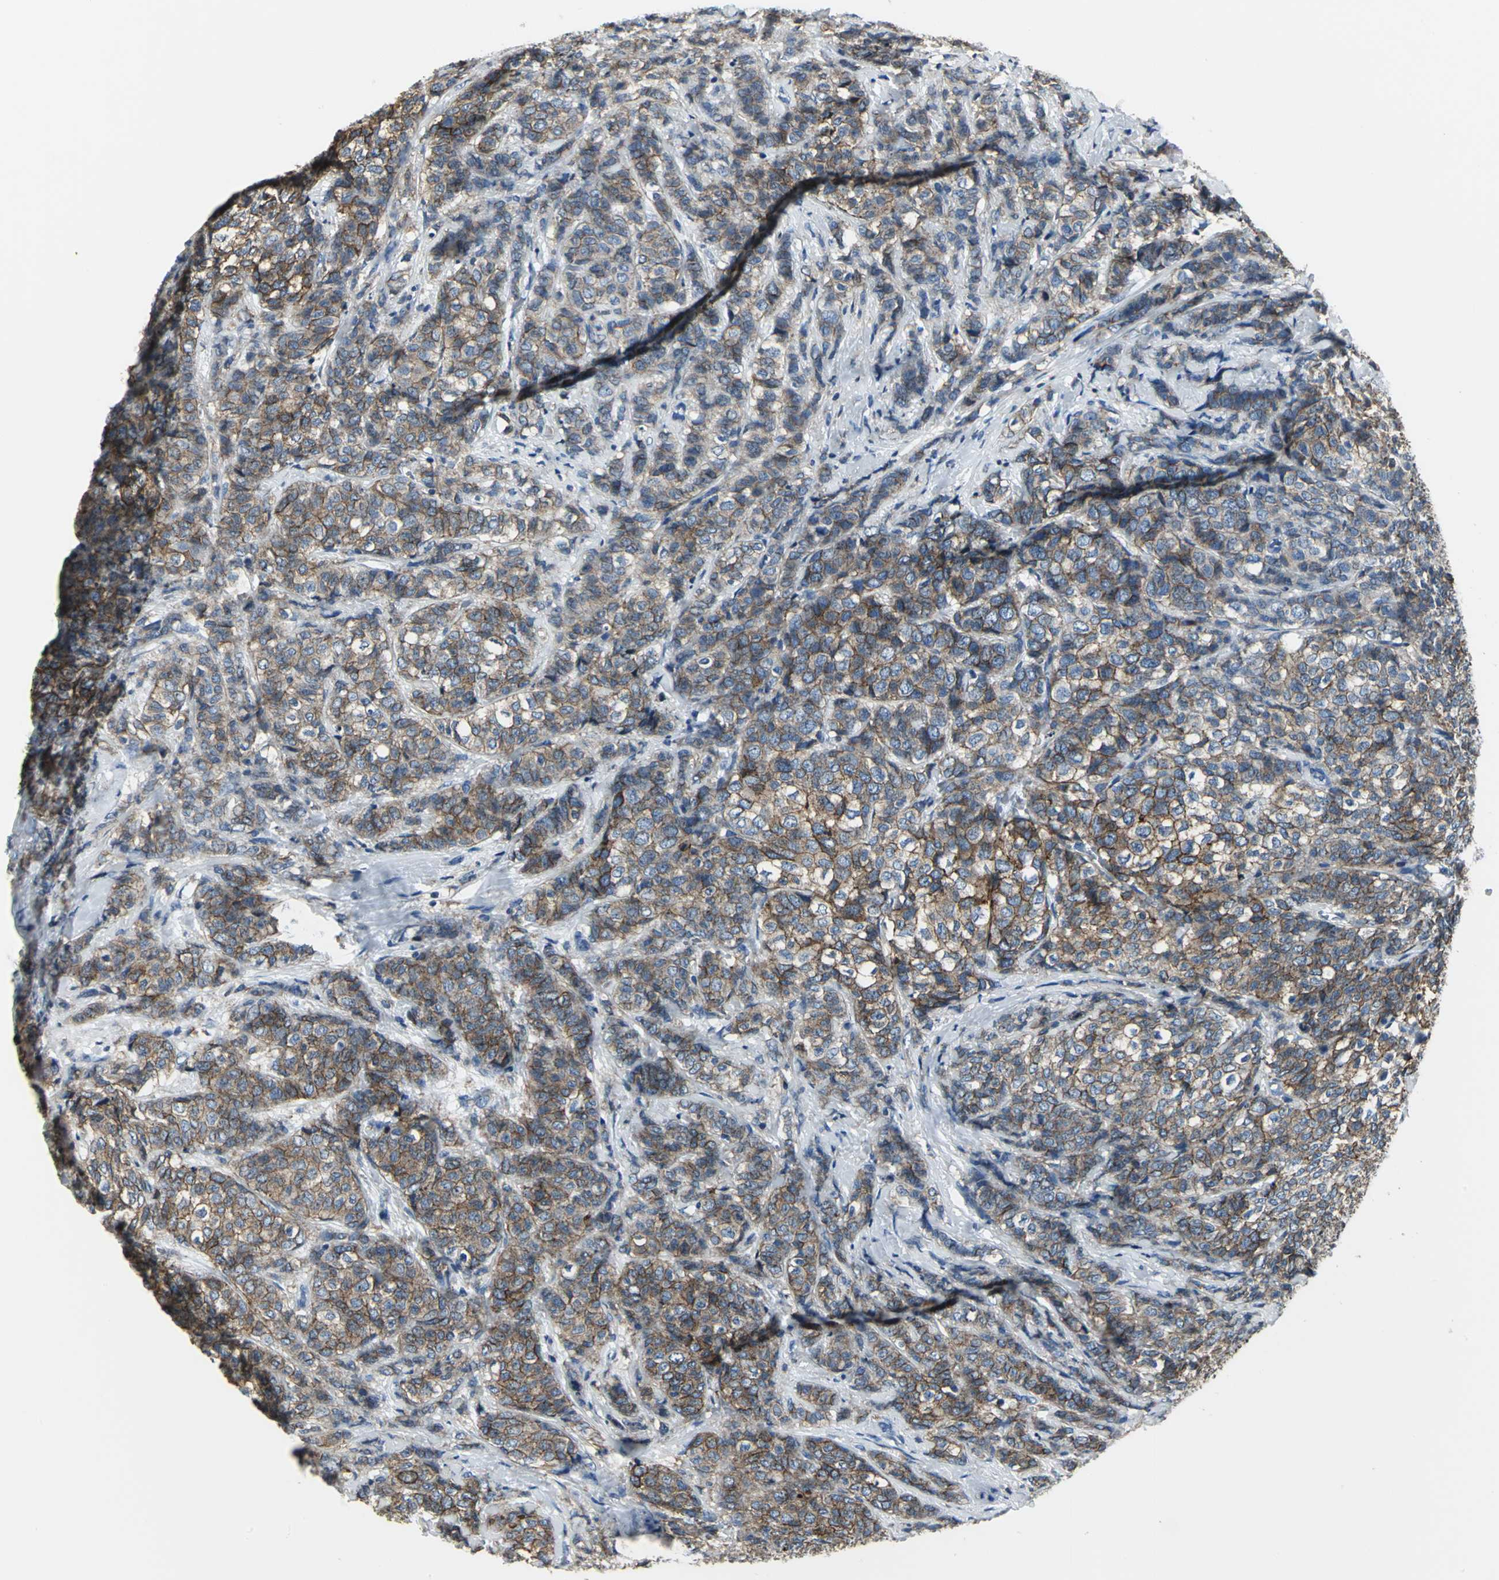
{"staining": {"intensity": "moderate", "quantity": "25%-75%", "location": "cytoplasmic/membranous"}, "tissue": "breast cancer", "cell_type": "Tumor cells", "image_type": "cancer", "snomed": [{"axis": "morphology", "description": "Lobular carcinoma"}, {"axis": "topography", "description": "Breast"}], "caption": "A histopathology image of breast cancer (lobular carcinoma) stained for a protein shows moderate cytoplasmic/membranous brown staining in tumor cells. (brown staining indicates protein expression, while blue staining denotes nuclei).", "gene": "IQGAP2", "patient": {"sex": "female", "age": 60}}